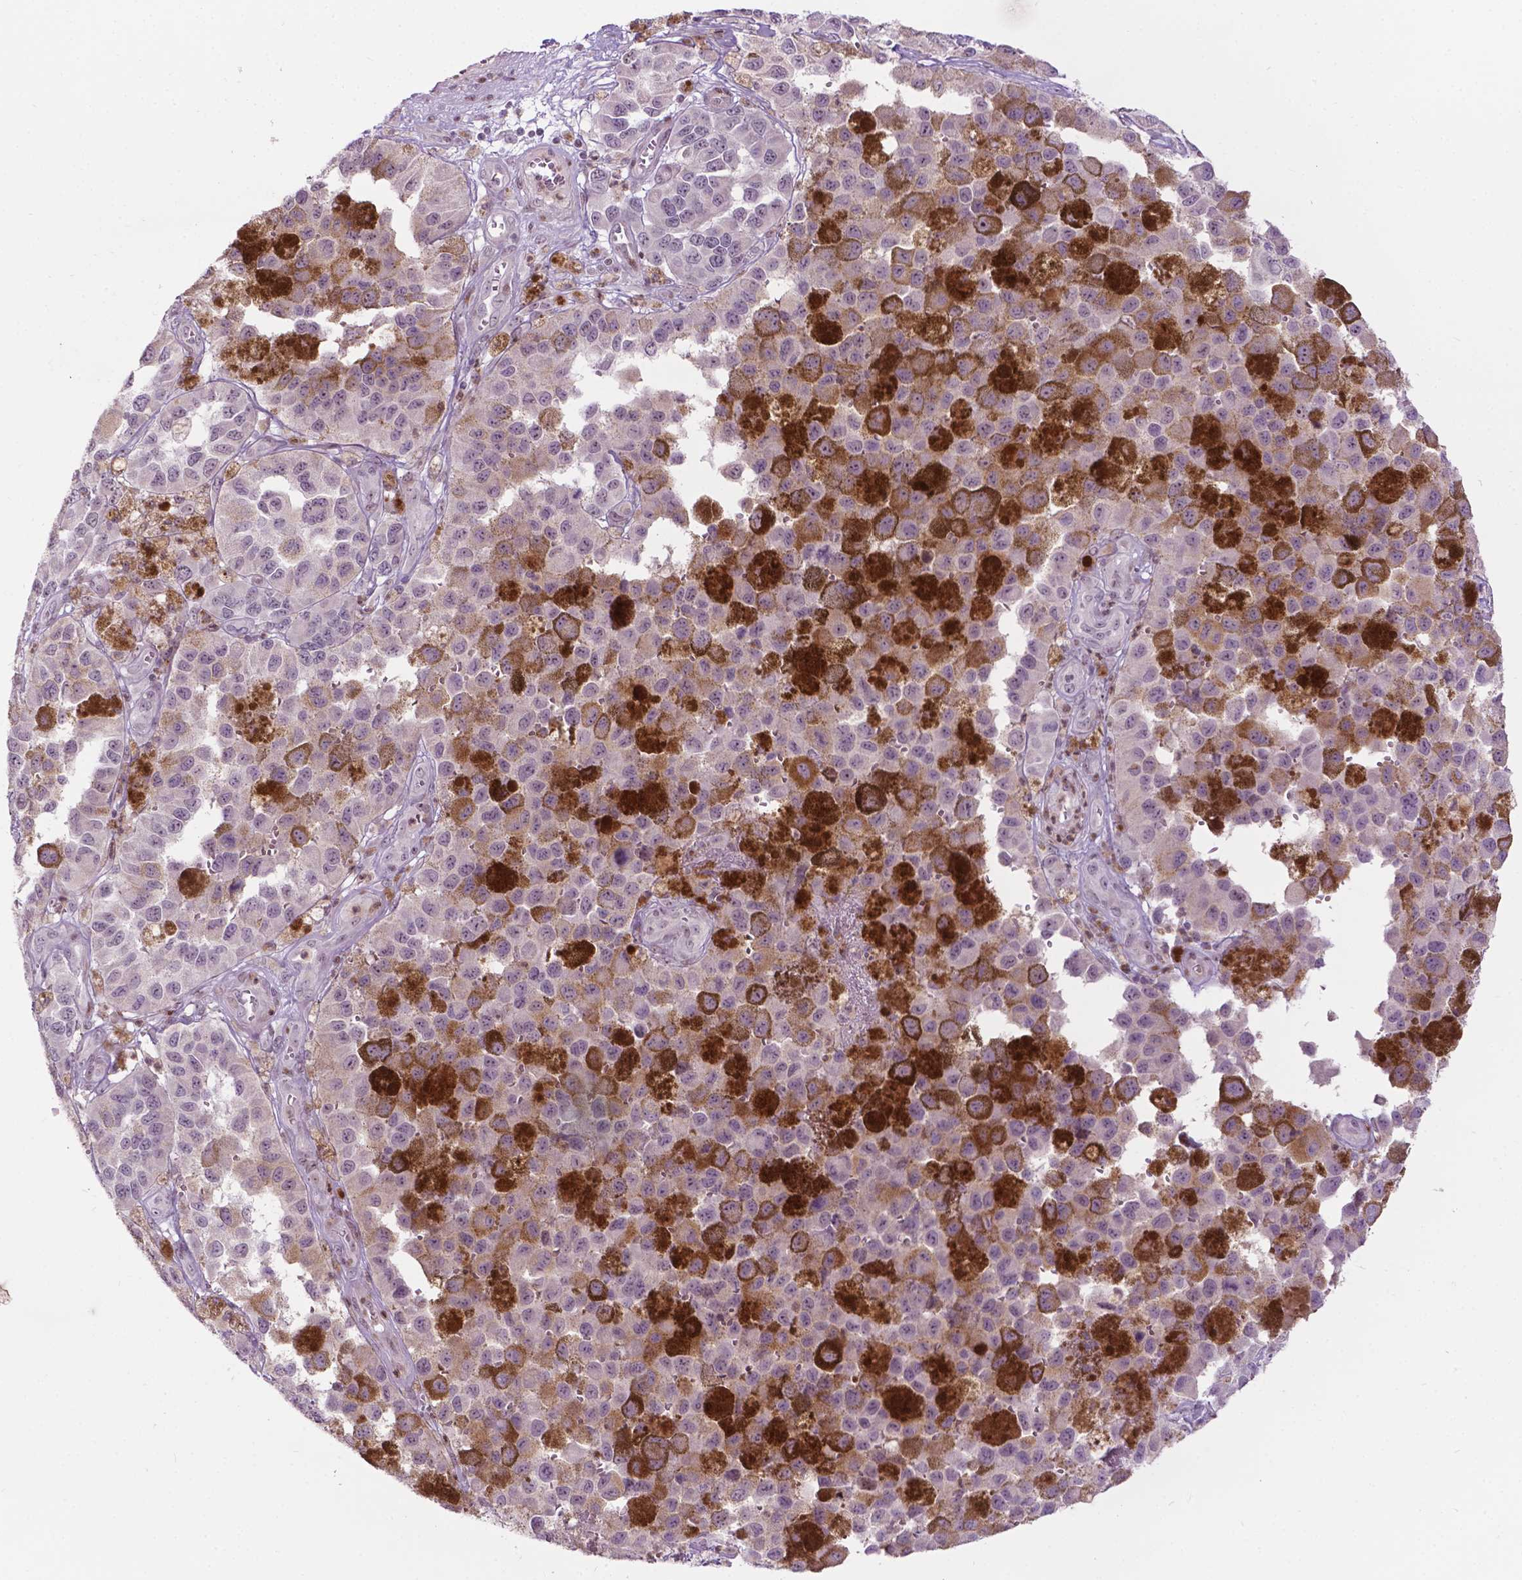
{"staining": {"intensity": "weak", "quantity": "<25%", "location": "nuclear"}, "tissue": "melanoma", "cell_type": "Tumor cells", "image_type": "cancer", "snomed": [{"axis": "morphology", "description": "Malignant melanoma, NOS"}, {"axis": "topography", "description": "Skin"}], "caption": "Micrograph shows no protein expression in tumor cells of malignant melanoma tissue. (DAB immunohistochemistry (IHC) visualized using brightfield microscopy, high magnification).", "gene": "PTPN18", "patient": {"sex": "female", "age": 58}}